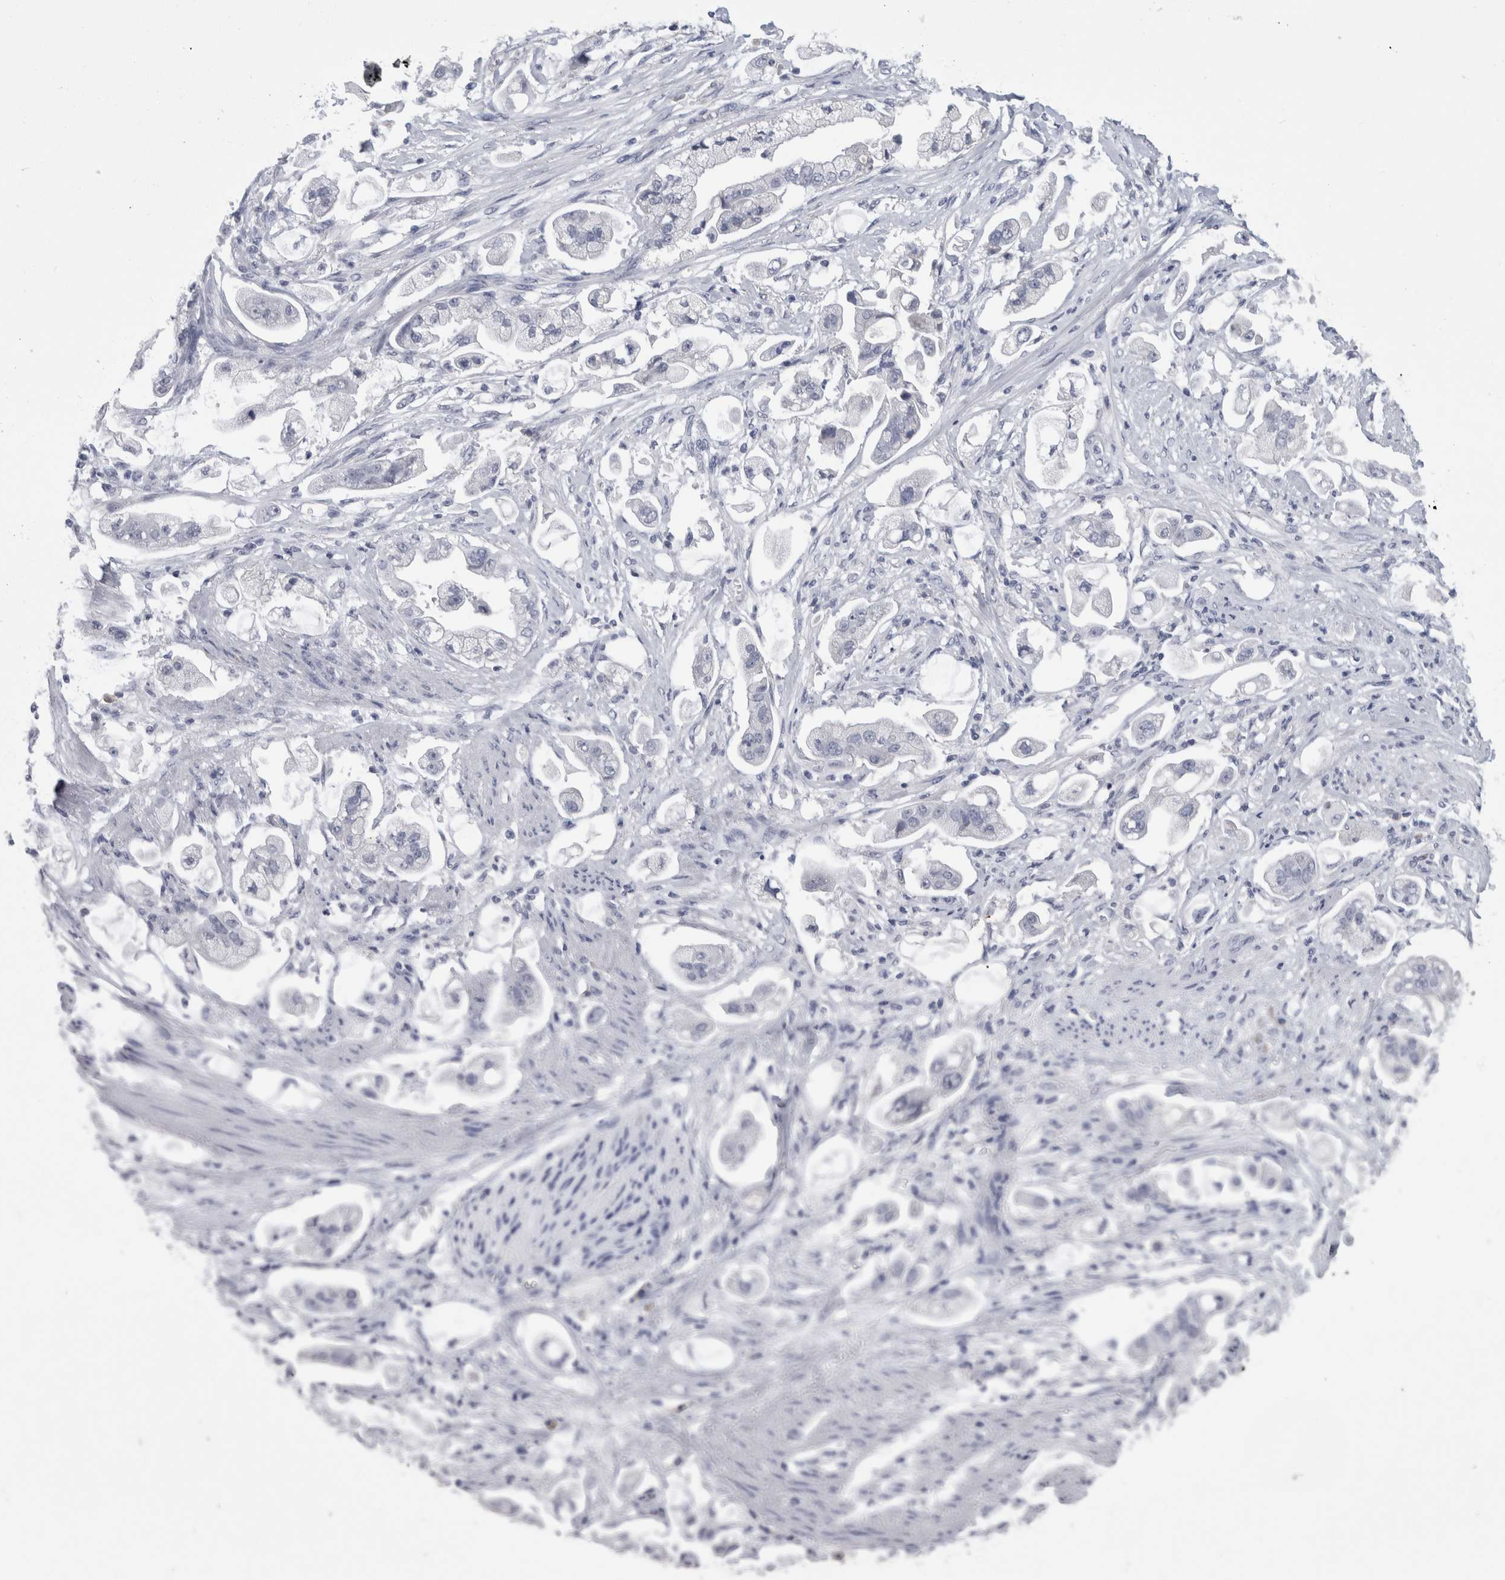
{"staining": {"intensity": "negative", "quantity": "none", "location": "none"}, "tissue": "stomach cancer", "cell_type": "Tumor cells", "image_type": "cancer", "snomed": [{"axis": "morphology", "description": "Adenocarcinoma, NOS"}, {"axis": "topography", "description": "Stomach"}], "caption": "Tumor cells show no significant protein expression in adenocarcinoma (stomach). (DAB IHC, high magnification).", "gene": "PAX5", "patient": {"sex": "male", "age": 62}}